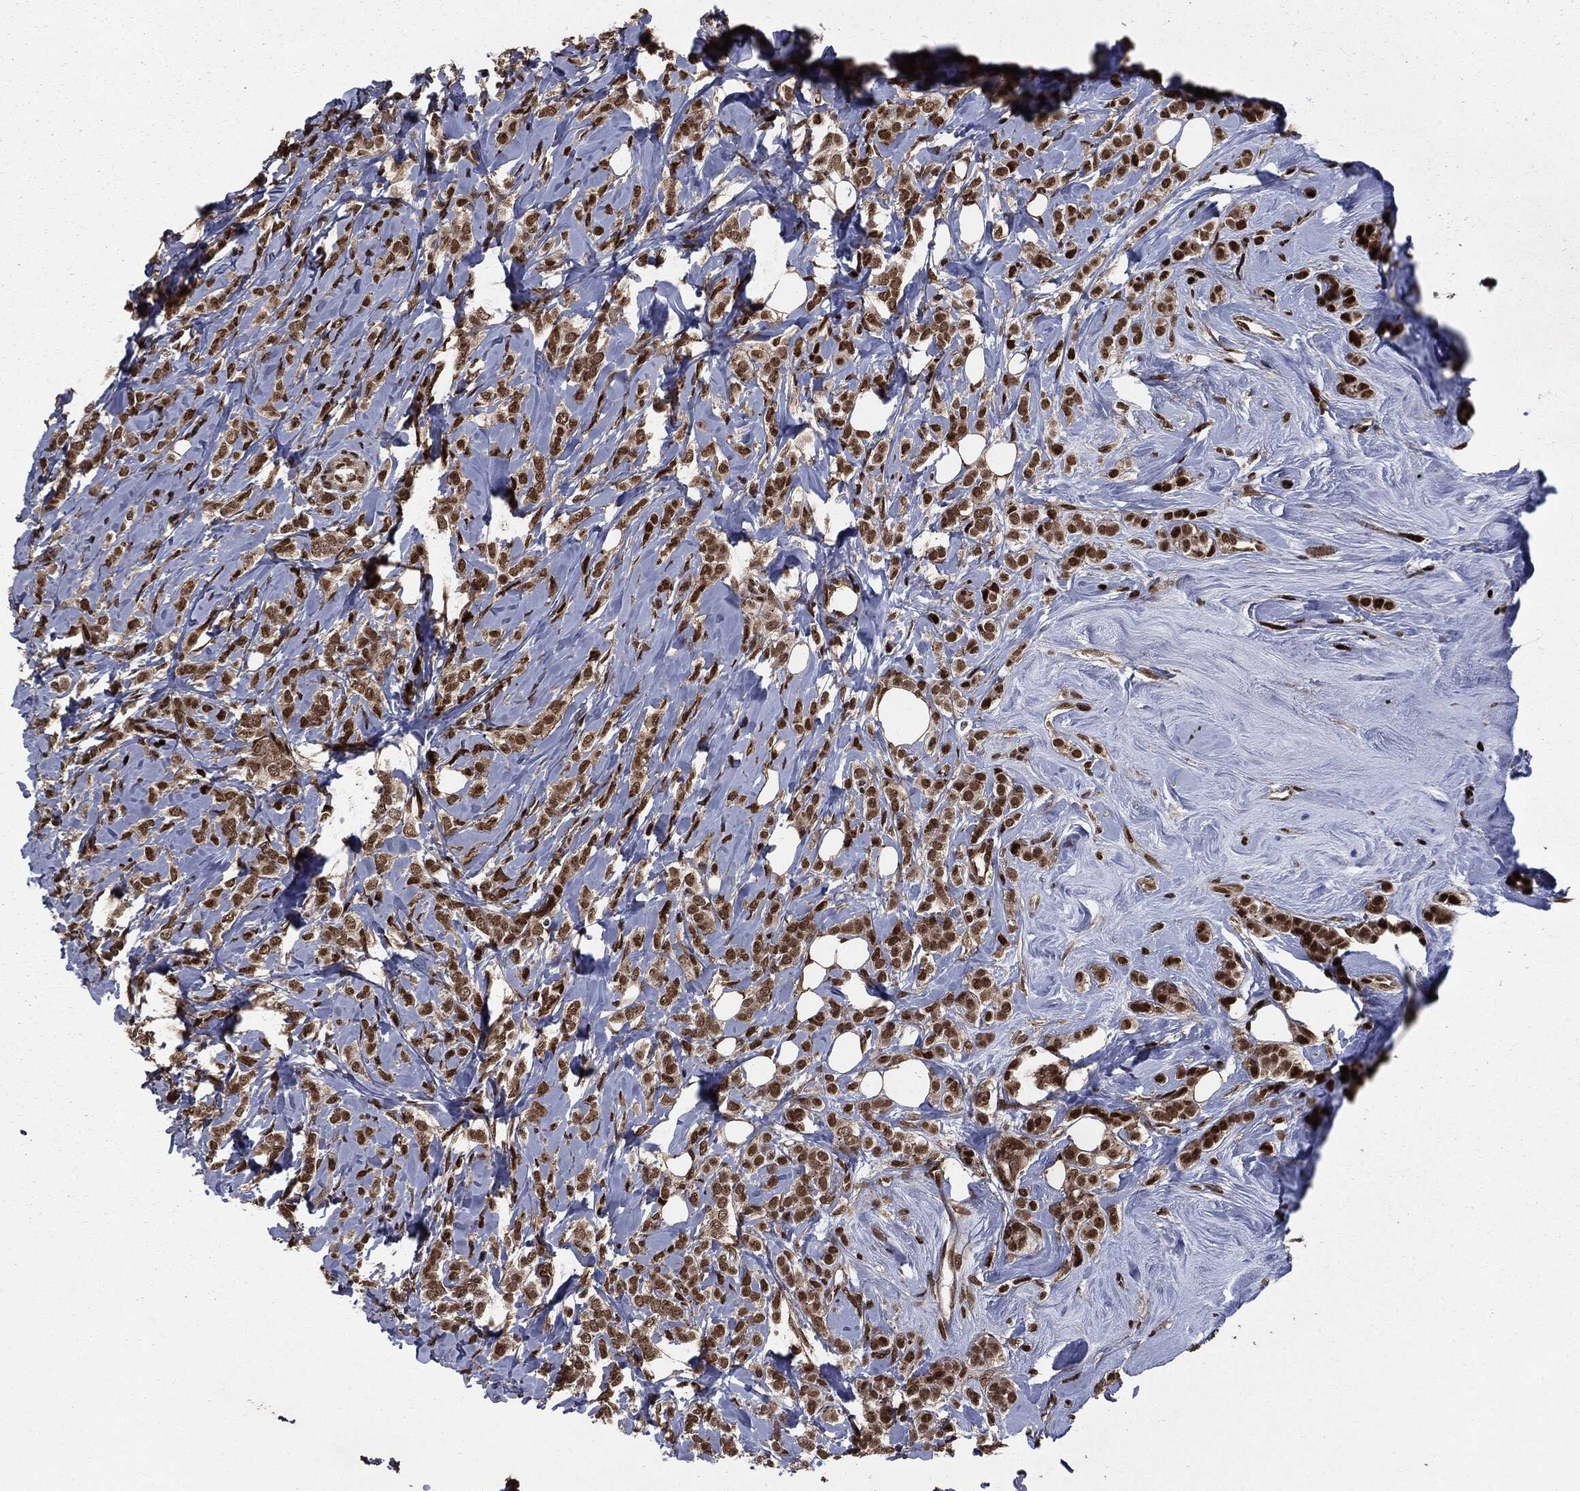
{"staining": {"intensity": "strong", "quantity": "25%-75%", "location": "nuclear"}, "tissue": "breast cancer", "cell_type": "Tumor cells", "image_type": "cancer", "snomed": [{"axis": "morphology", "description": "Lobular carcinoma"}, {"axis": "topography", "description": "Breast"}], "caption": "Immunohistochemical staining of human breast cancer (lobular carcinoma) exhibits strong nuclear protein positivity in about 25%-75% of tumor cells.", "gene": "DVL2", "patient": {"sex": "female", "age": 49}}